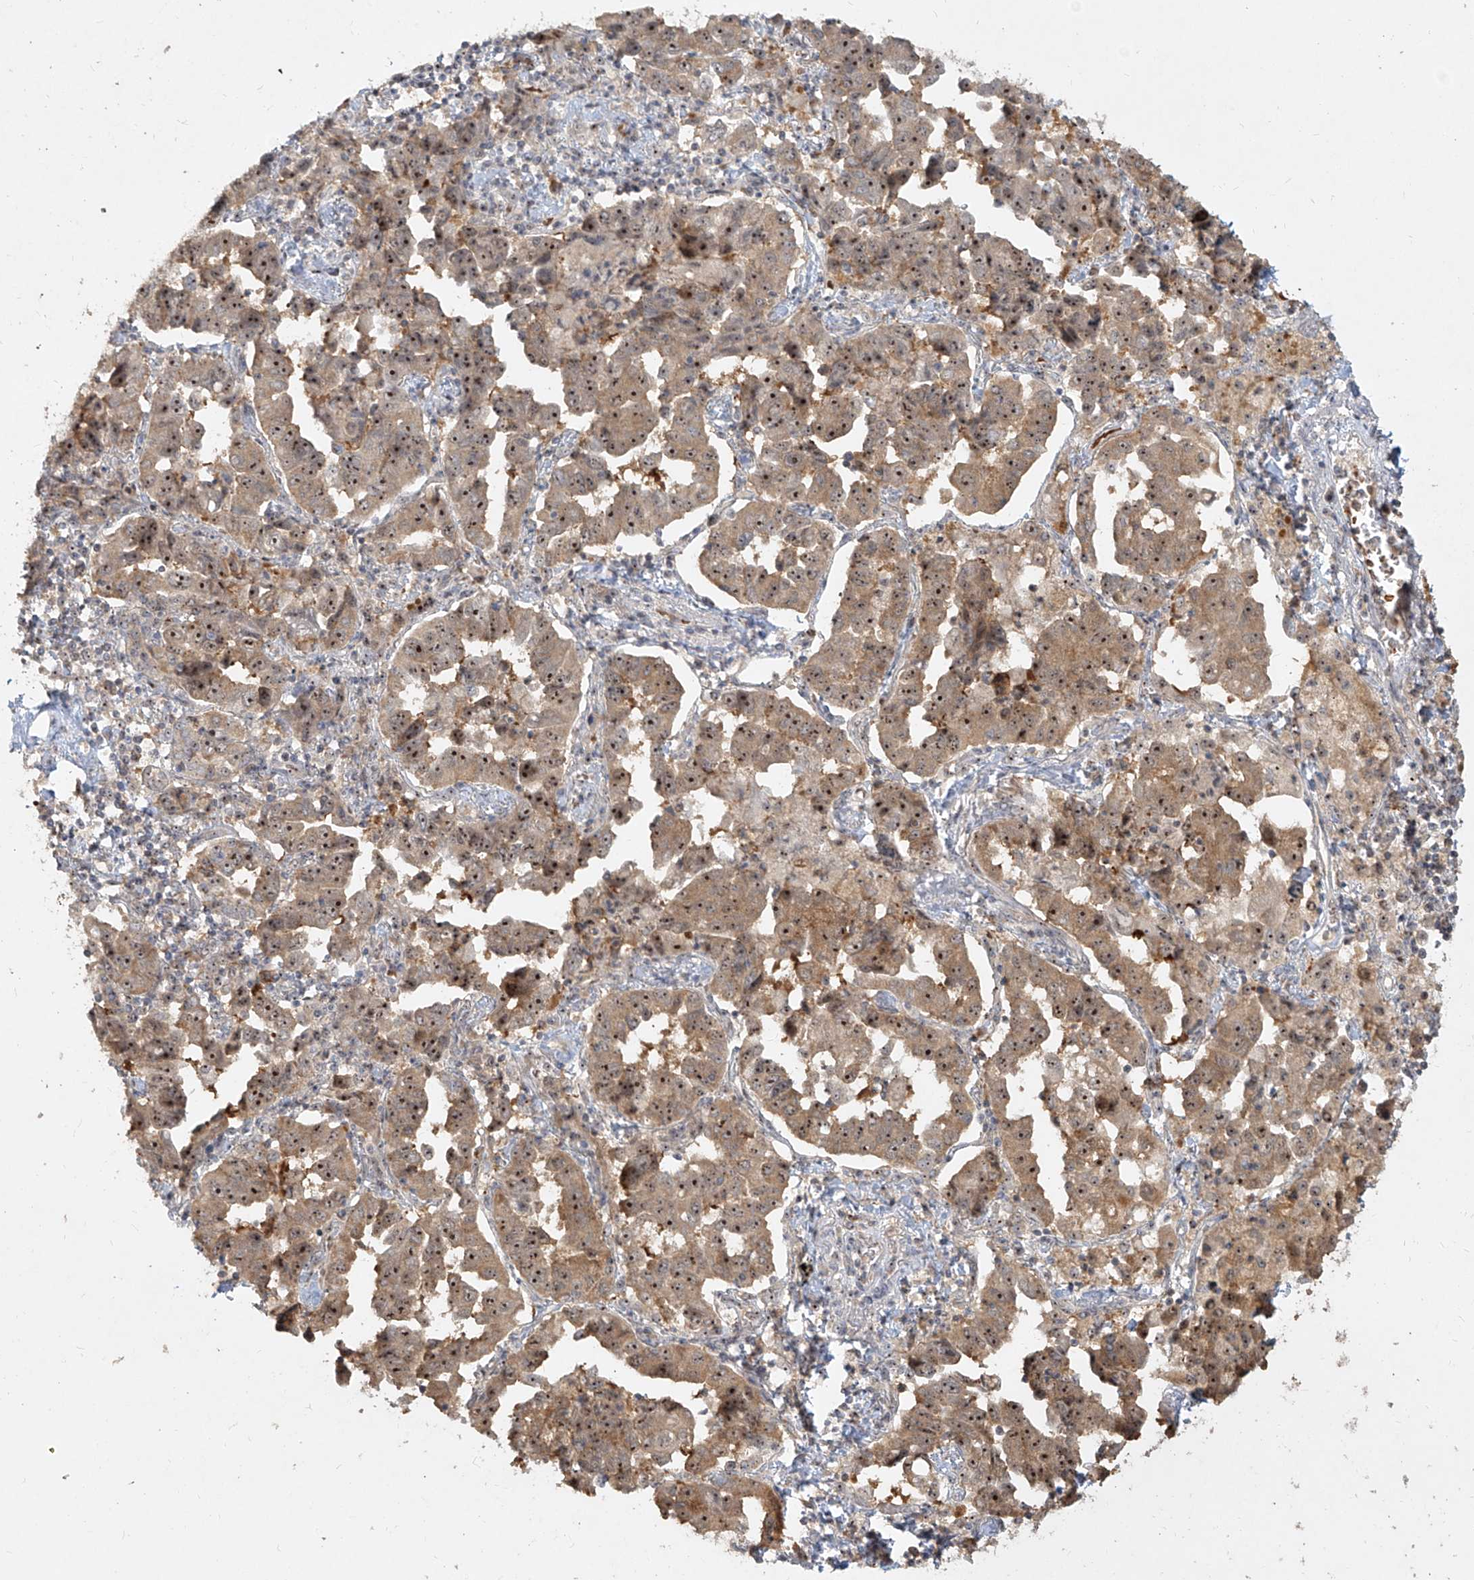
{"staining": {"intensity": "moderate", "quantity": ">75%", "location": "cytoplasmic/membranous,nuclear"}, "tissue": "lung cancer", "cell_type": "Tumor cells", "image_type": "cancer", "snomed": [{"axis": "morphology", "description": "Adenocarcinoma, NOS"}, {"axis": "topography", "description": "Lung"}], "caption": "Protein staining exhibits moderate cytoplasmic/membranous and nuclear expression in about >75% of tumor cells in adenocarcinoma (lung).", "gene": "BYSL", "patient": {"sex": "female", "age": 51}}